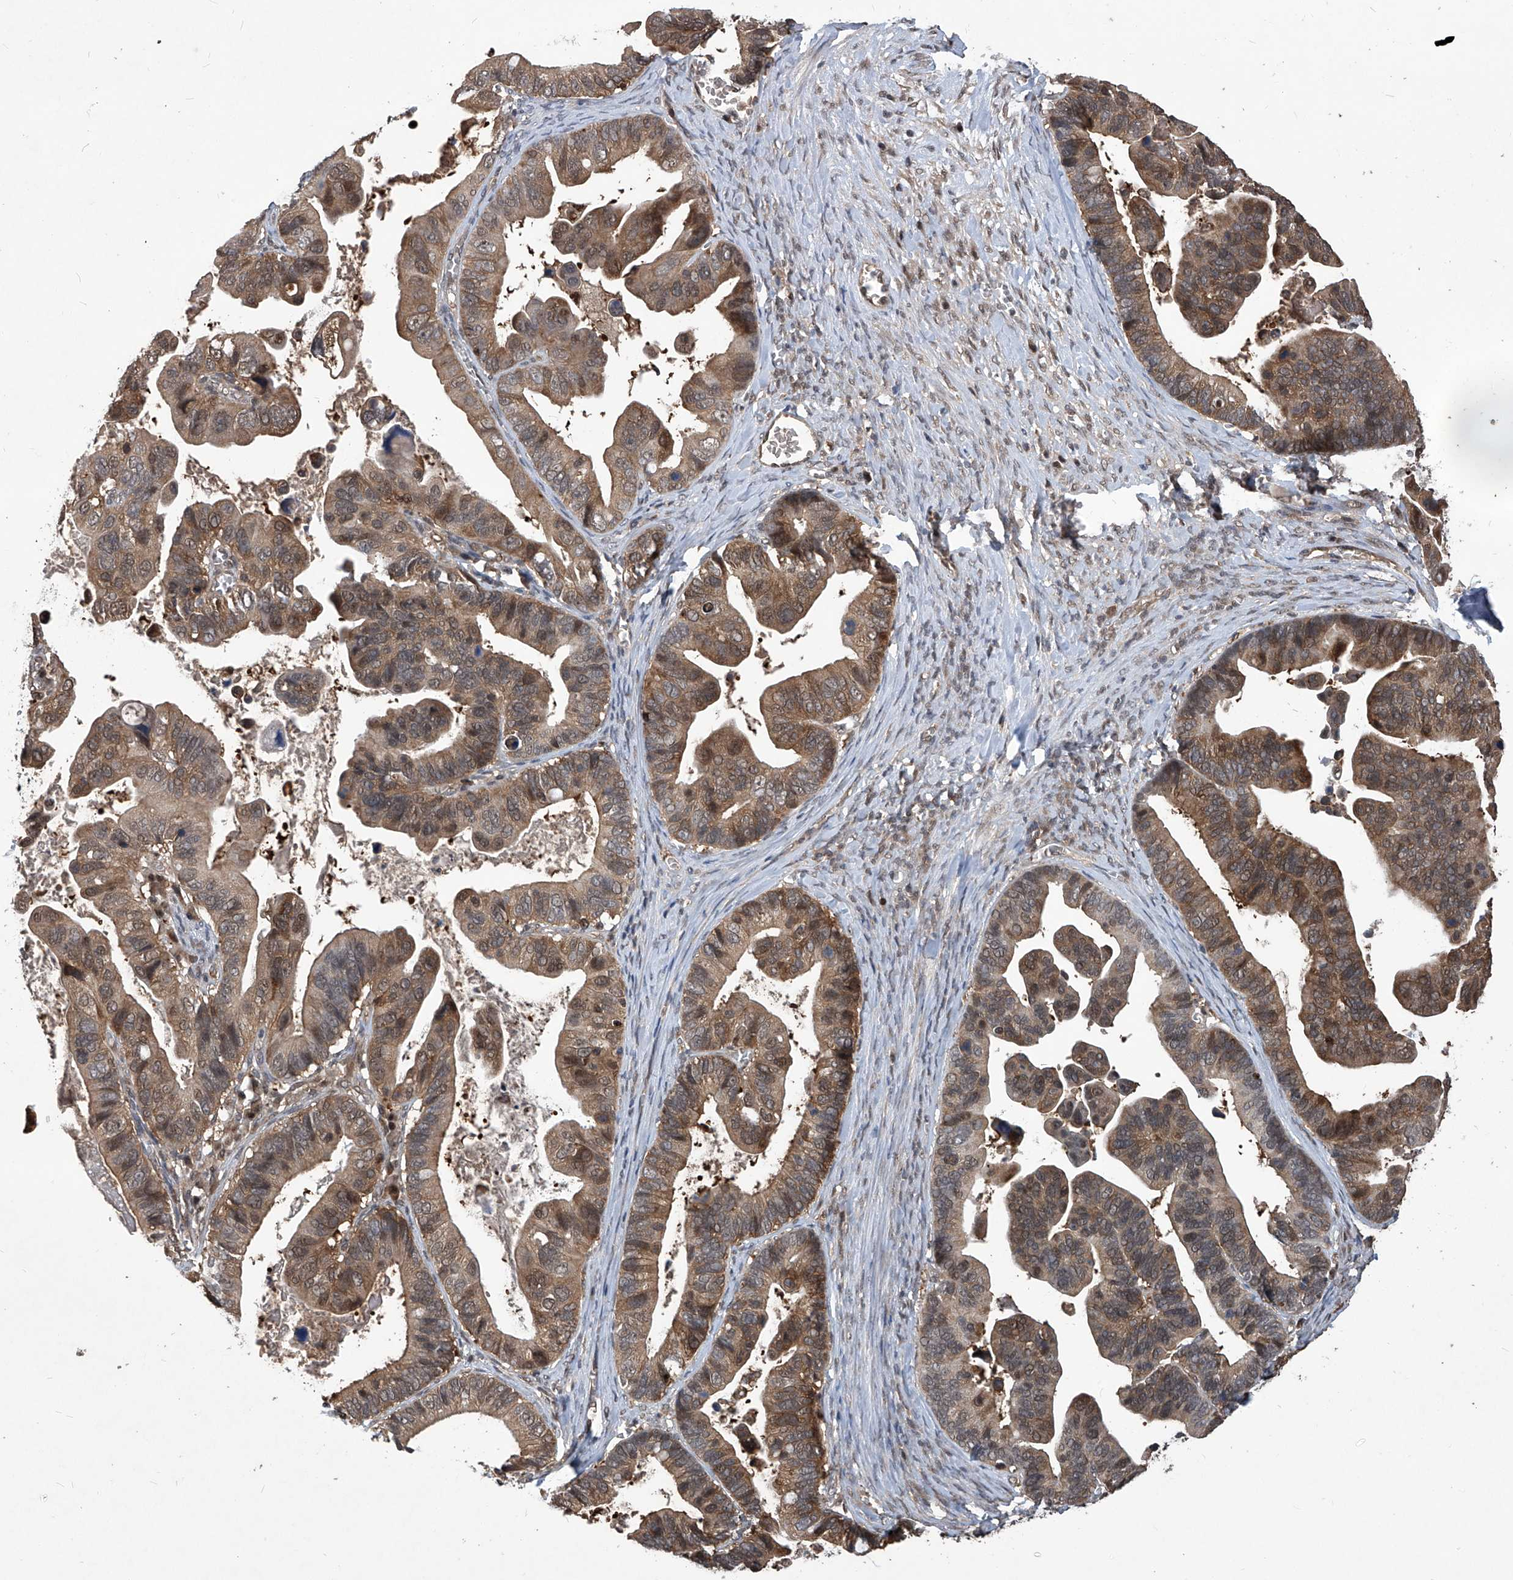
{"staining": {"intensity": "moderate", "quantity": ">75%", "location": "cytoplasmic/membranous,nuclear"}, "tissue": "ovarian cancer", "cell_type": "Tumor cells", "image_type": "cancer", "snomed": [{"axis": "morphology", "description": "Cystadenocarcinoma, serous, NOS"}, {"axis": "topography", "description": "Ovary"}], "caption": "Tumor cells exhibit moderate cytoplasmic/membranous and nuclear expression in approximately >75% of cells in ovarian serous cystadenocarcinoma.", "gene": "PSMB1", "patient": {"sex": "female", "age": 56}}